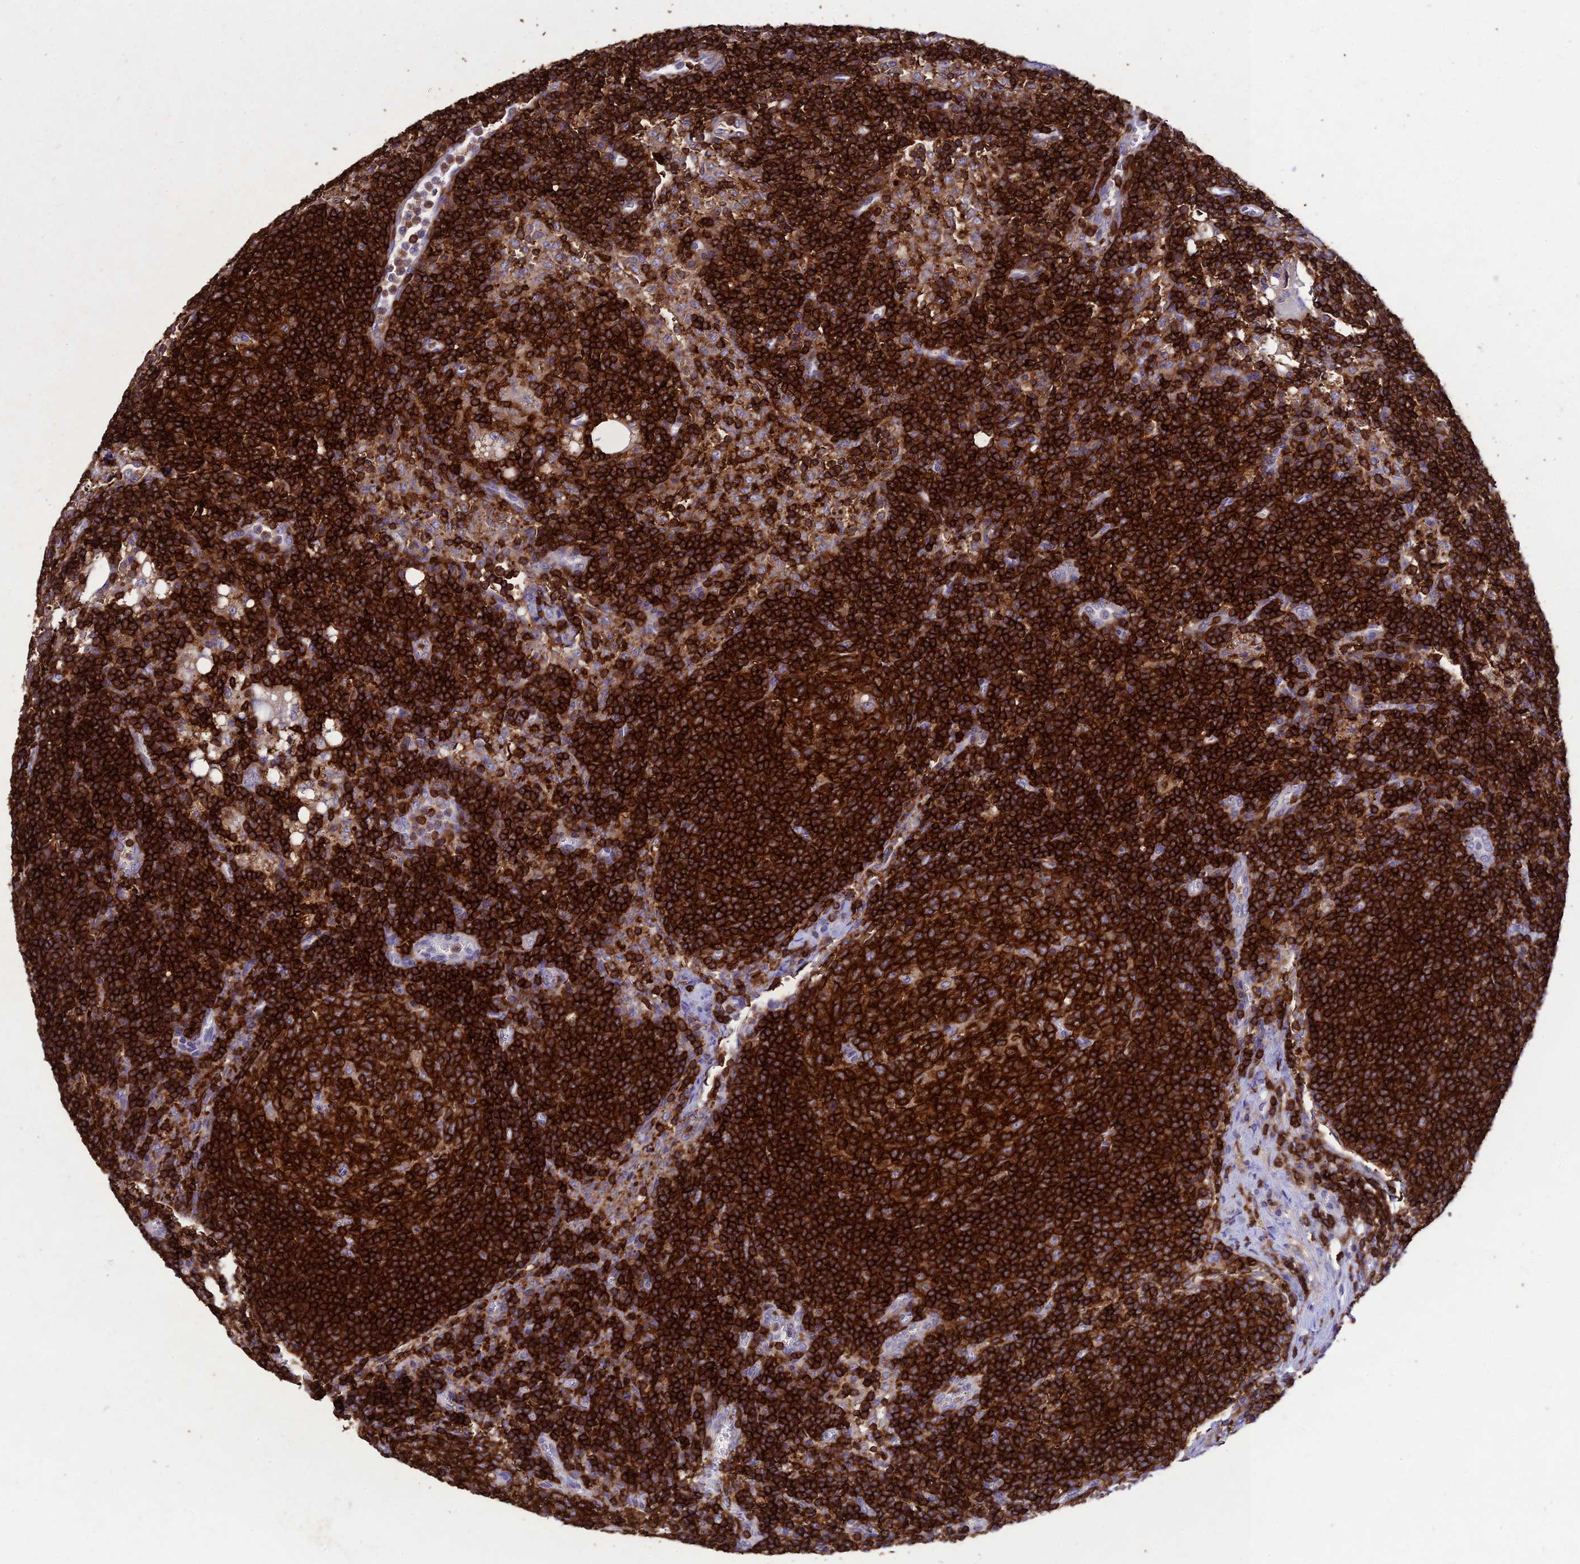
{"staining": {"intensity": "strong", "quantity": ">75%", "location": "cytoplasmic/membranous"}, "tissue": "lymph node", "cell_type": "Germinal center cells", "image_type": "normal", "snomed": [{"axis": "morphology", "description": "Normal tissue, NOS"}, {"axis": "topography", "description": "Lymph node"}], "caption": "Normal lymph node exhibits strong cytoplasmic/membranous expression in approximately >75% of germinal center cells Using DAB (brown) and hematoxylin (blue) stains, captured at high magnification using brightfield microscopy..", "gene": "PTPRCAP", "patient": {"sex": "female", "age": 73}}